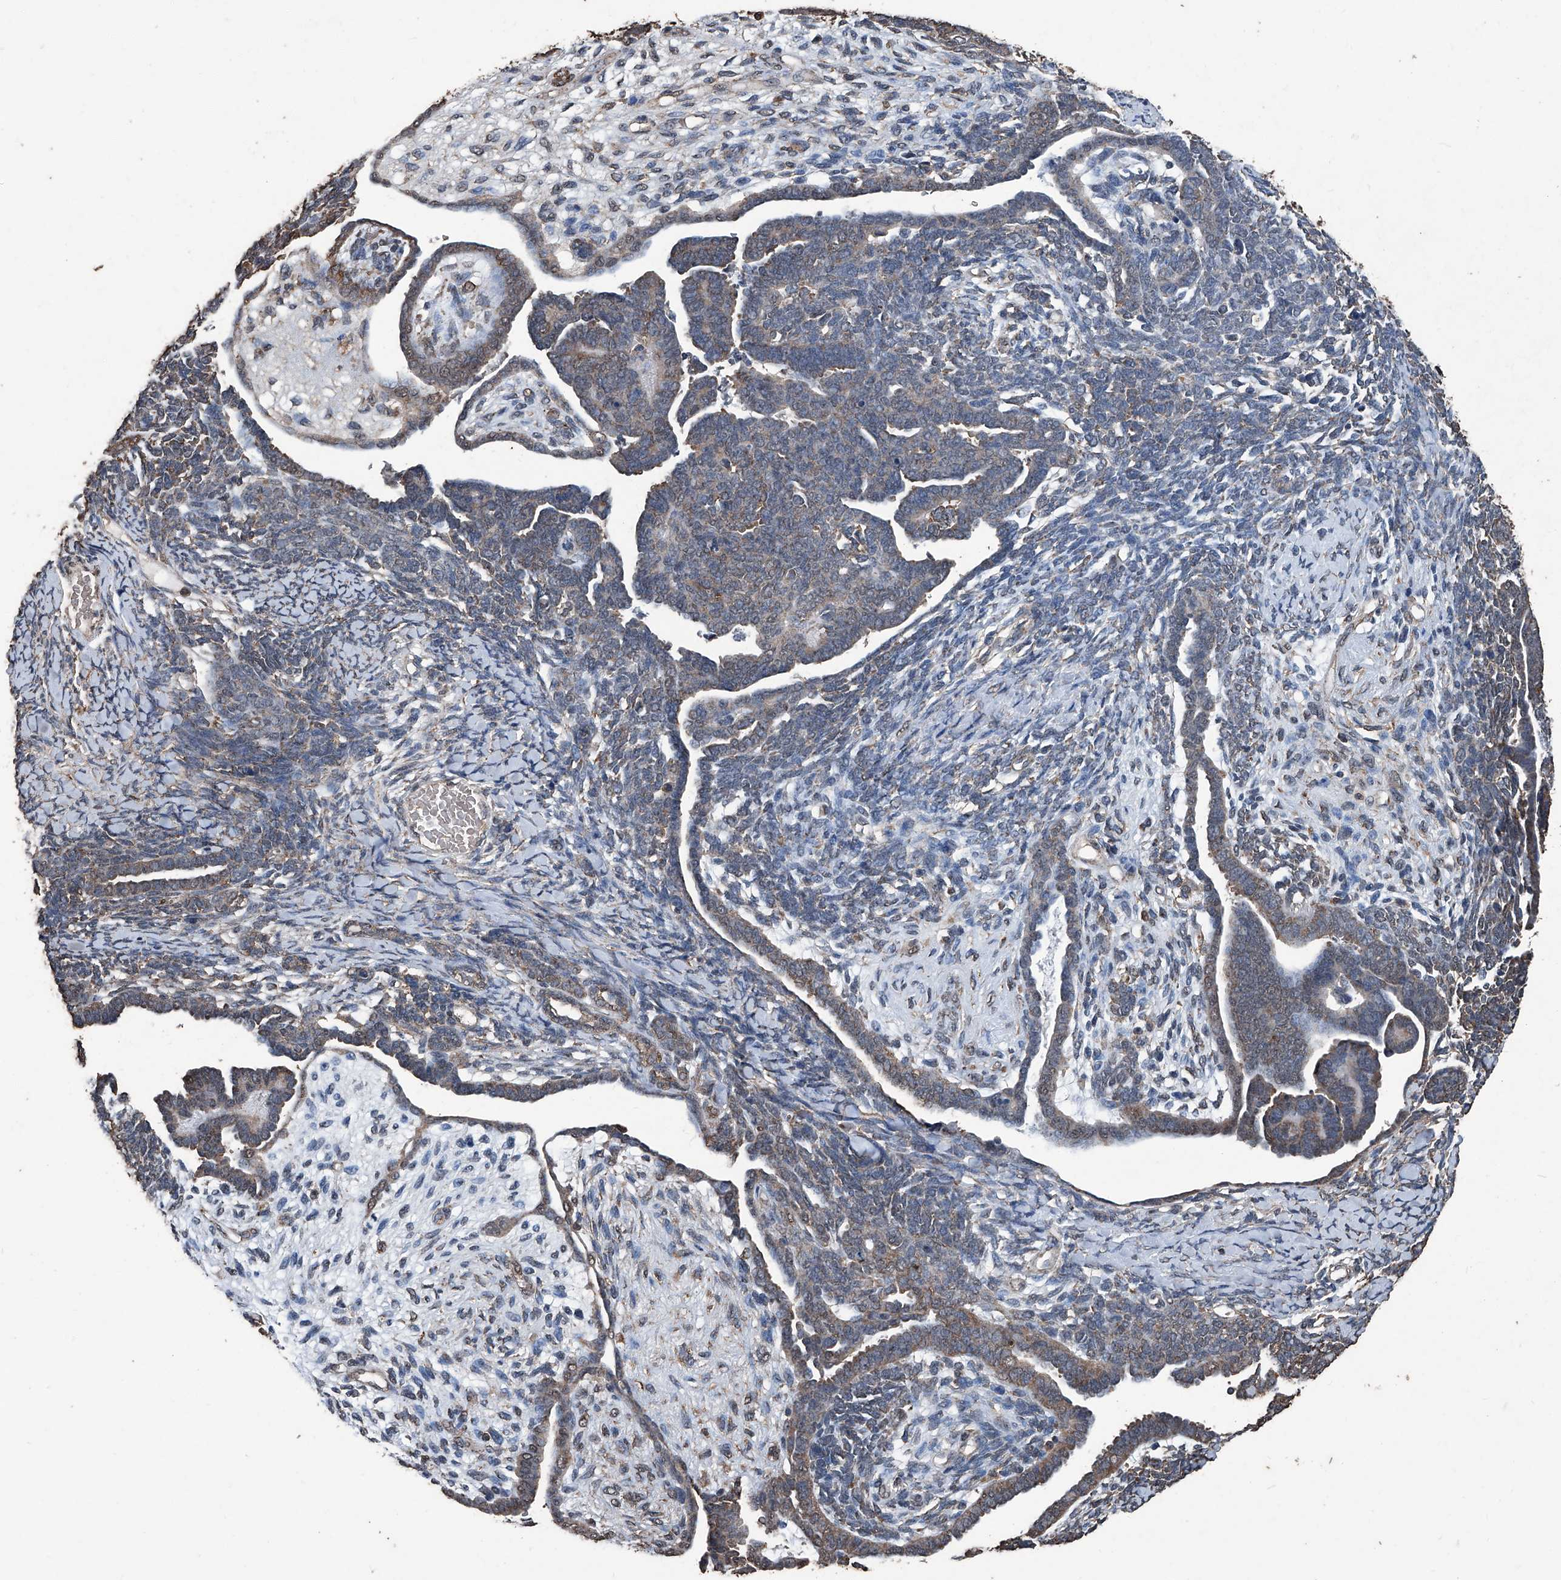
{"staining": {"intensity": "weak", "quantity": ">75%", "location": "cytoplasmic/membranous"}, "tissue": "endometrial cancer", "cell_type": "Tumor cells", "image_type": "cancer", "snomed": [{"axis": "morphology", "description": "Neoplasm, malignant, NOS"}, {"axis": "topography", "description": "Endometrium"}], "caption": "Neoplasm (malignant) (endometrial) was stained to show a protein in brown. There is low levels of weak cytoplasmic/membranous expression in about >75% of tumor cells. Nuclei are stained in blue.", "gene": "STARD7", "patient": {"sex": "female", "age": 74}}